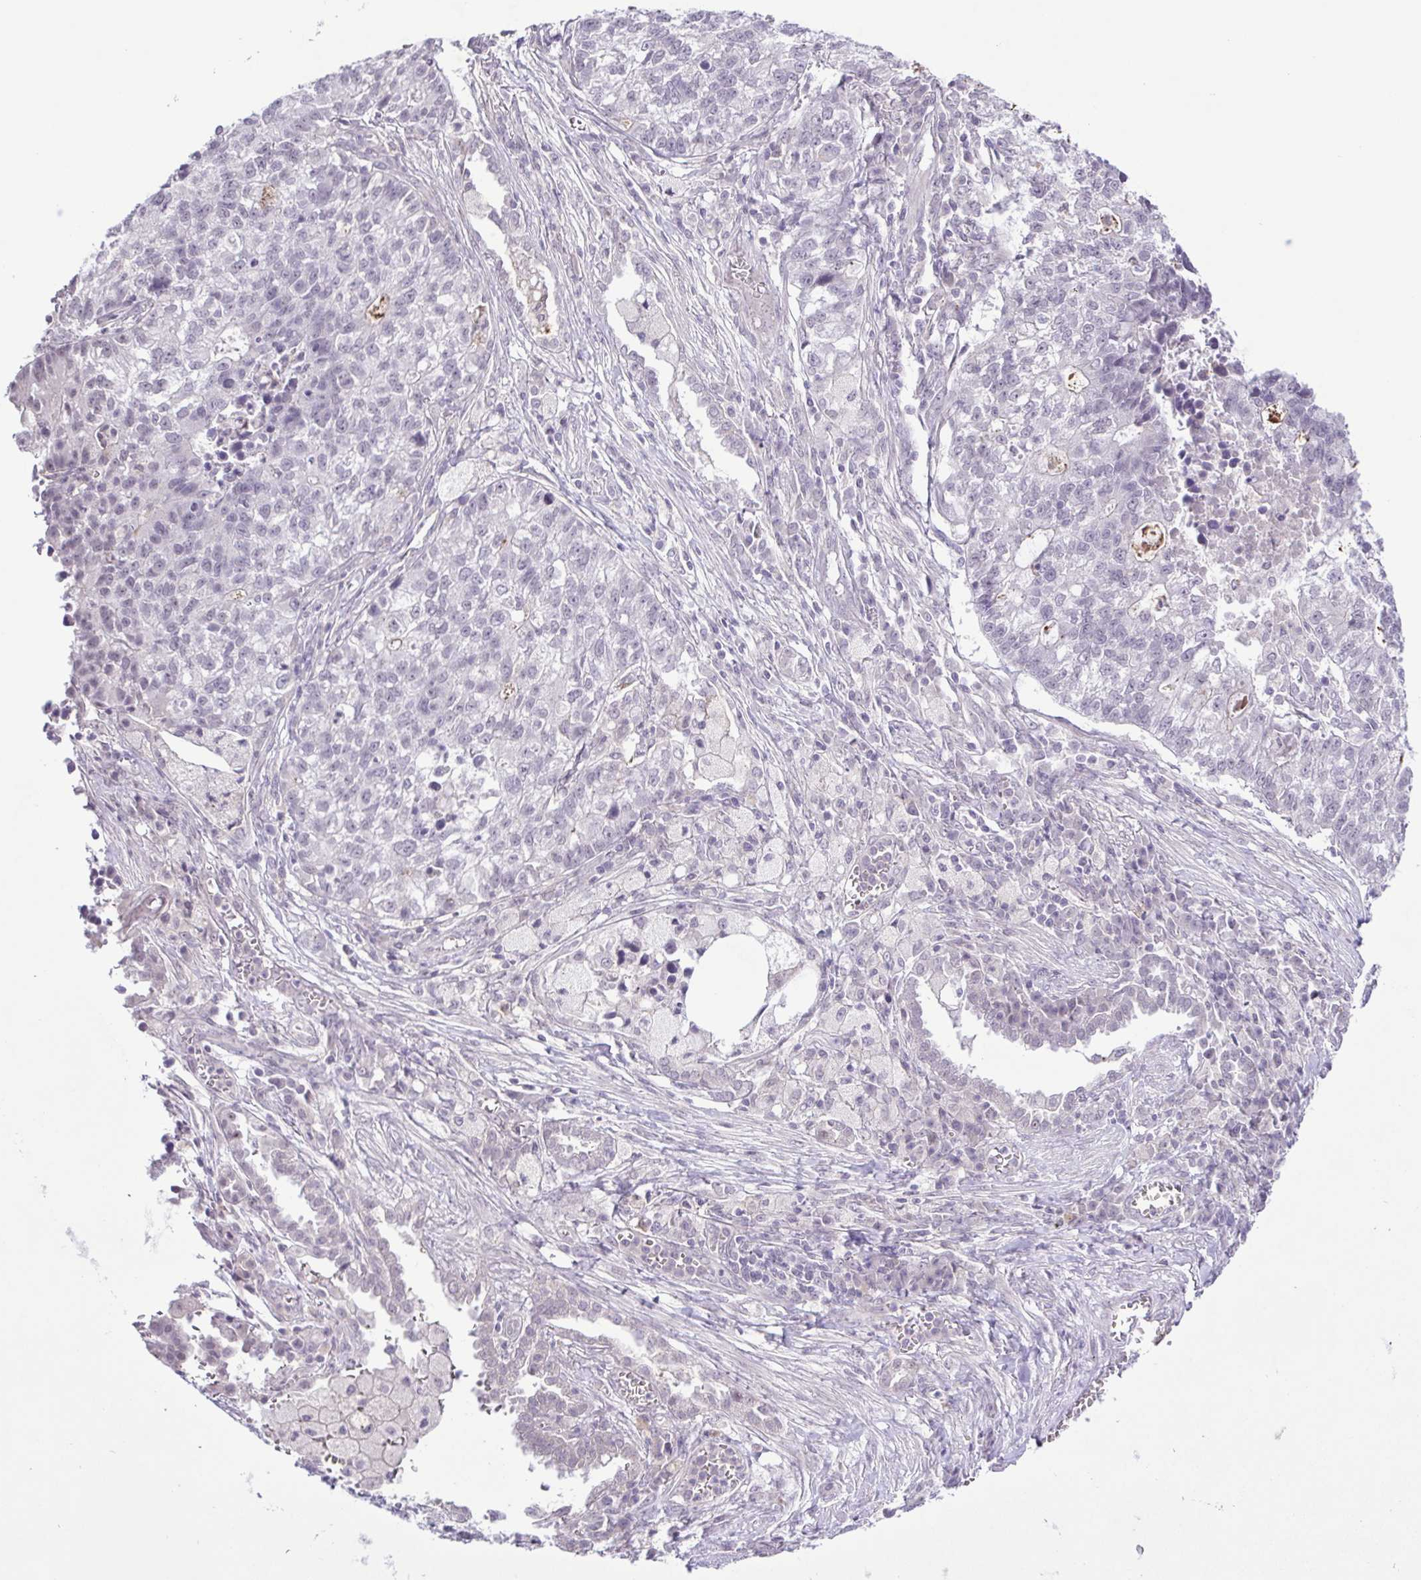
{"staining": {"intensity": "negative", "quantity": "none", "location": "none"}, "tissue": "lung cancer", "cell_type": "Tumor cells", "image_type": "cancer", "snomed": [{"axis": "morphology", "description": "Adenocarcinoma, NOS"}, {"axis": "topography", "description": "Lung"}], "caption": "An immunohistochemistry image of lung cancer (adenocarcinoma) is shown. There is no staining in tumor cells of lung cancer (adenocarcinoma). (Stains: DAB (3,3'-diaminobenzidine) immunohistochemistry (IHC) with hematoxylin counter stain, Microscopy: brightfield microscopy at high magnification).", "gene": "IL1RN", "patient": {"sex": "male", "age": 57}}